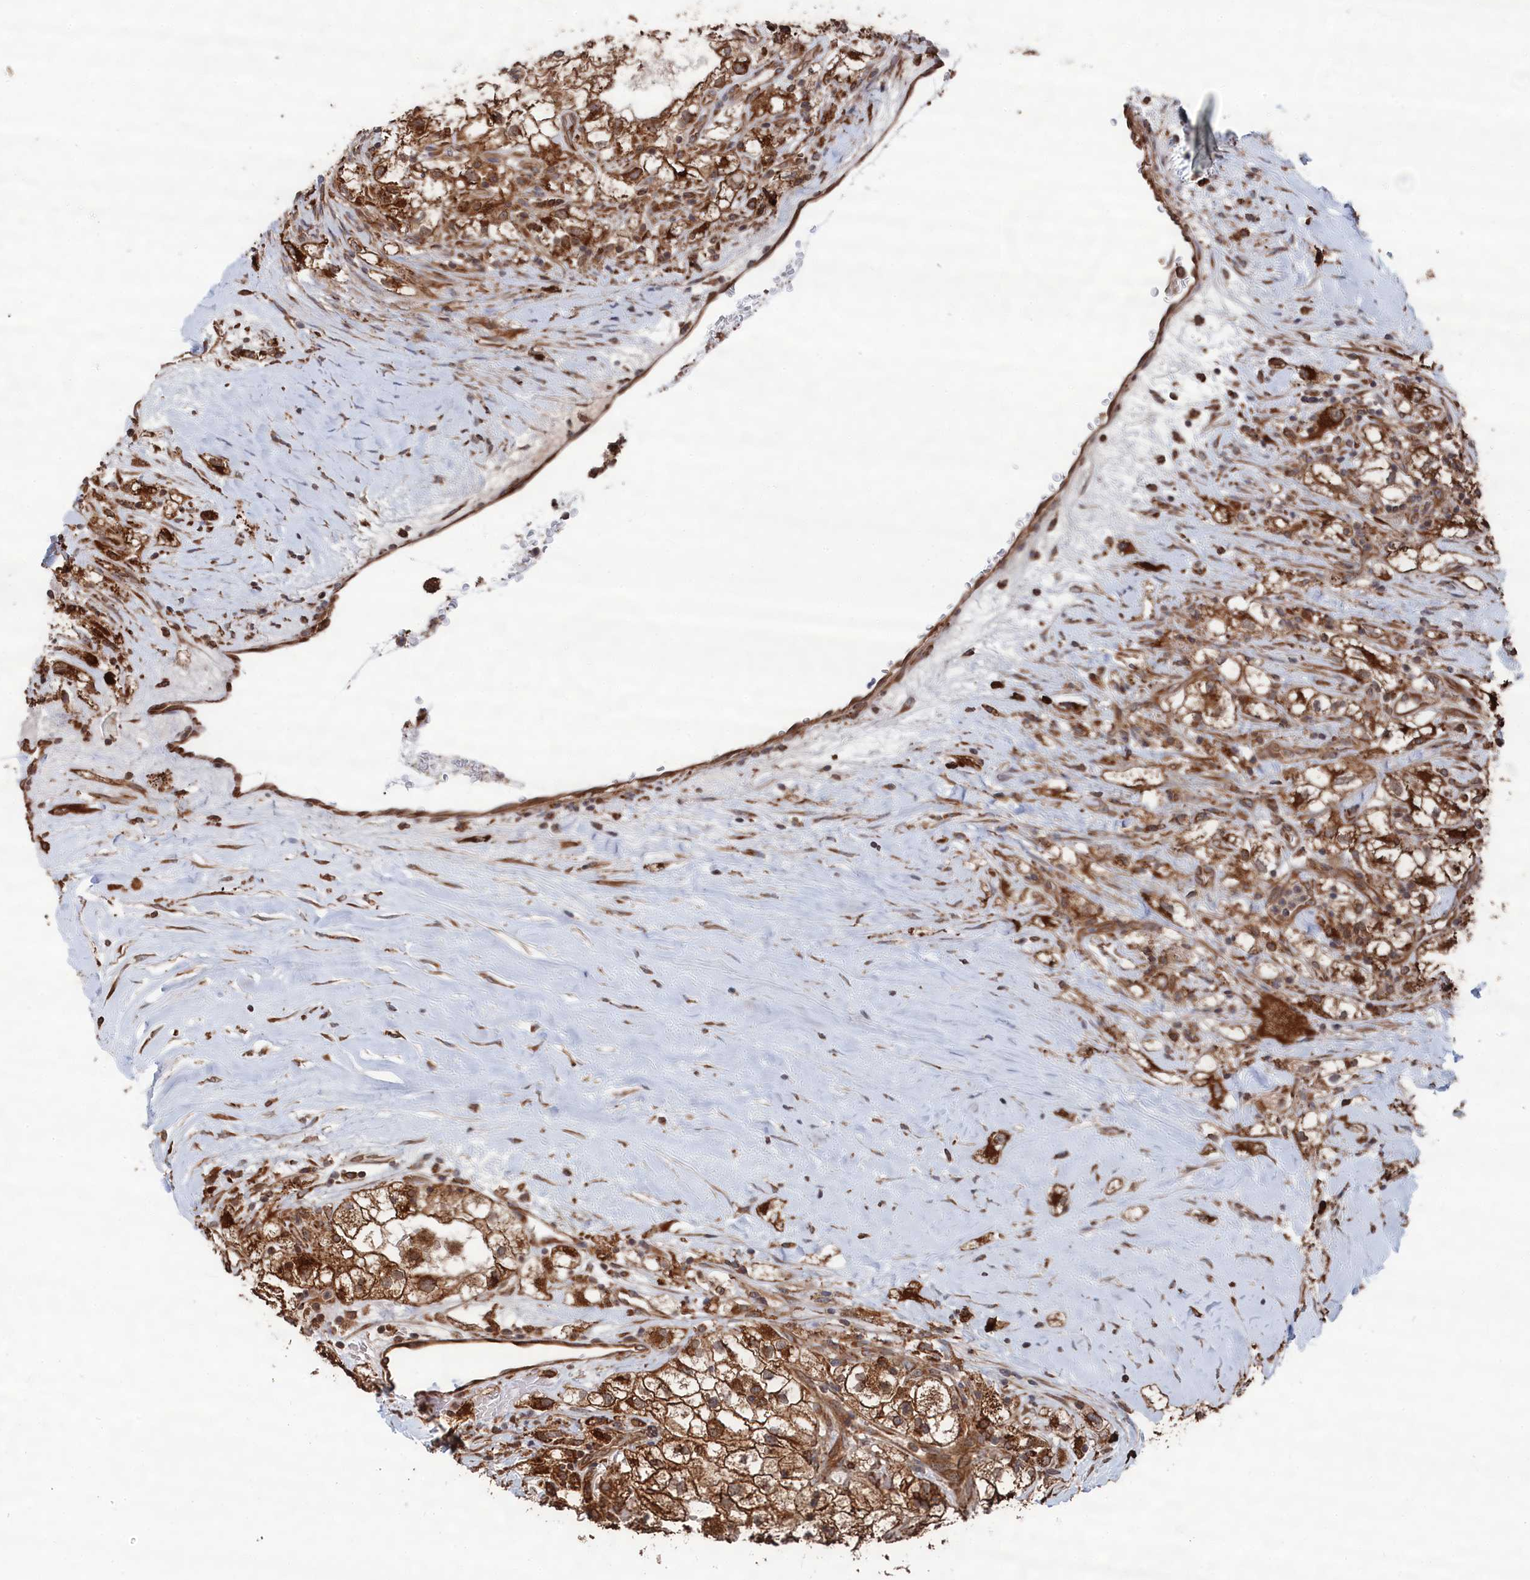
{"staining": {"intensity": "moderate", "quantity": ">75%", "location": "cytoplasmic/membranous"}, "tissue": "renal cancer", "cell_type": "Tumor cells", "image_type": "cancer", "snomed": [{"axis": "morphology", "description": "Adenocarcinoma, NOS"}, {"axis": "topography", "description": "Kidney"}], "caption": "A photomicrograph showing moderate cytoplasmic/membranous expression in about >75% of tumor cells in renal cancer, as visualized by brown immunohistochemical staining.", "gene": "BPIFB6", "patient": {"sex": "male", "age": 59}}